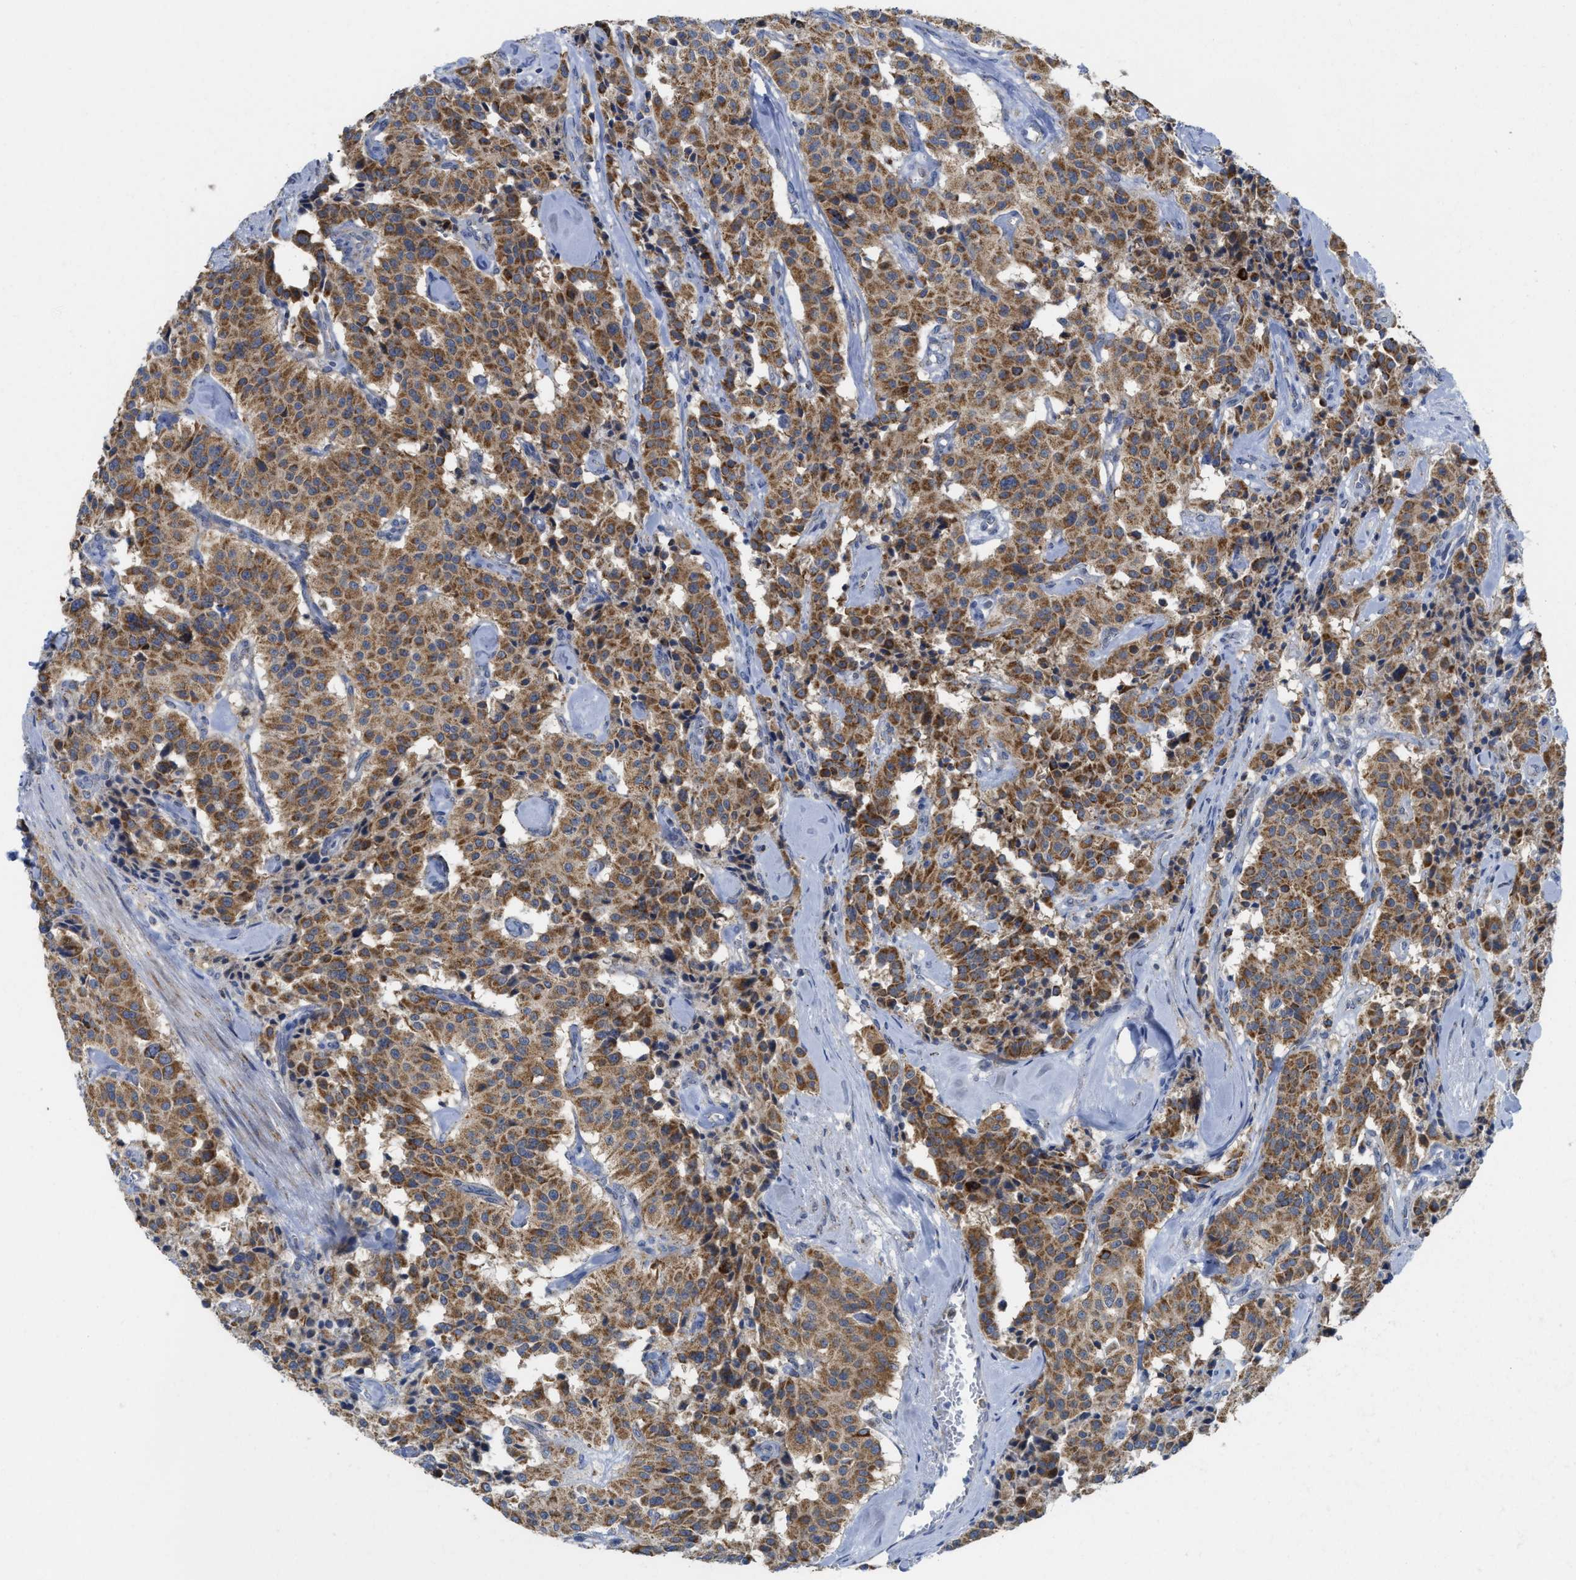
{"staining": {"intensity": "moderate", "quantity": ">75%", "location": "cytoplasmic/membranous"}, "tissue": "carcinoid", "cell_type": "Tumor cells", "image_type": "cancer", "snomed": [{"axis": "morphology", "description": "Carcinoid, malignant, NOS"}, {"axis": "topography", "description": "Lung"}], "caption": "This micrograph reveals immunohistochemistry (IHC) staining of carcinoid, with medium moderate cytoplasmic/membranous expression in approximately >75% of tumor cells.", "gene": "GATD3", "patient": {"sex": "male", "age": 30}}